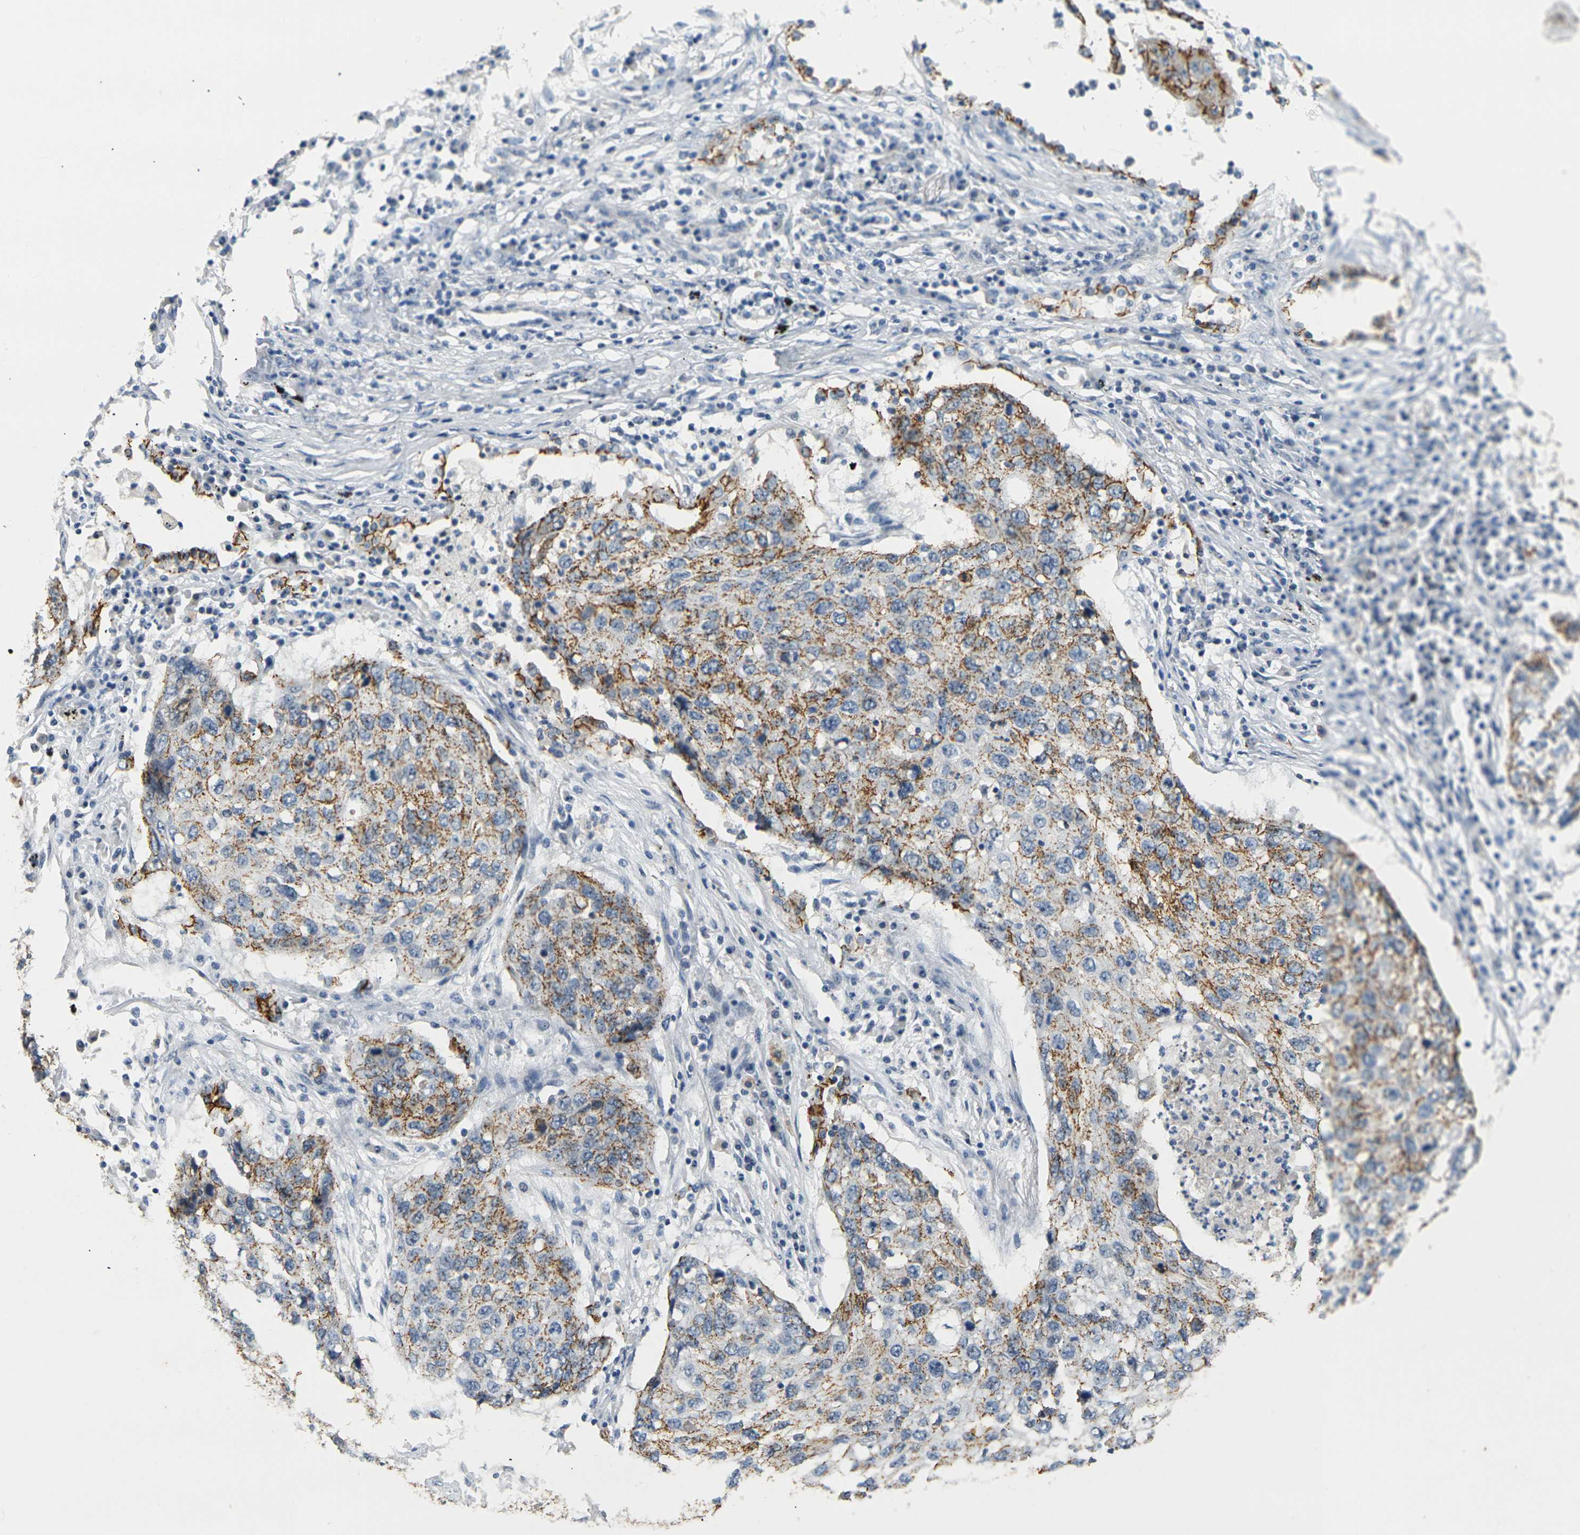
{"staining": {"intensity": "strong", "quantity": ">75%", "location": "cytoplasmic/membranous"}, "tissue": "lung cancer", "cell_type": "Tumor cells", "image_type": "cancer", "snomed": [{"axis": "morphology", "description": "Squamous cell carcinoma, NOS"}, {"axis": "topography", "description": "Lung"}], "caption": "Brown immunohistochemical staining in human squamous cell carcinoma (lung) demonstrates strong cytoplasmic/membranous staining in approximately >75% of tumor cells. Immunohistochemistry (ihc) stains the protein in brown and the nuclei are stained blue.", "gene": "CLDN7", "patient": {"sex": "female", "age": 63}}